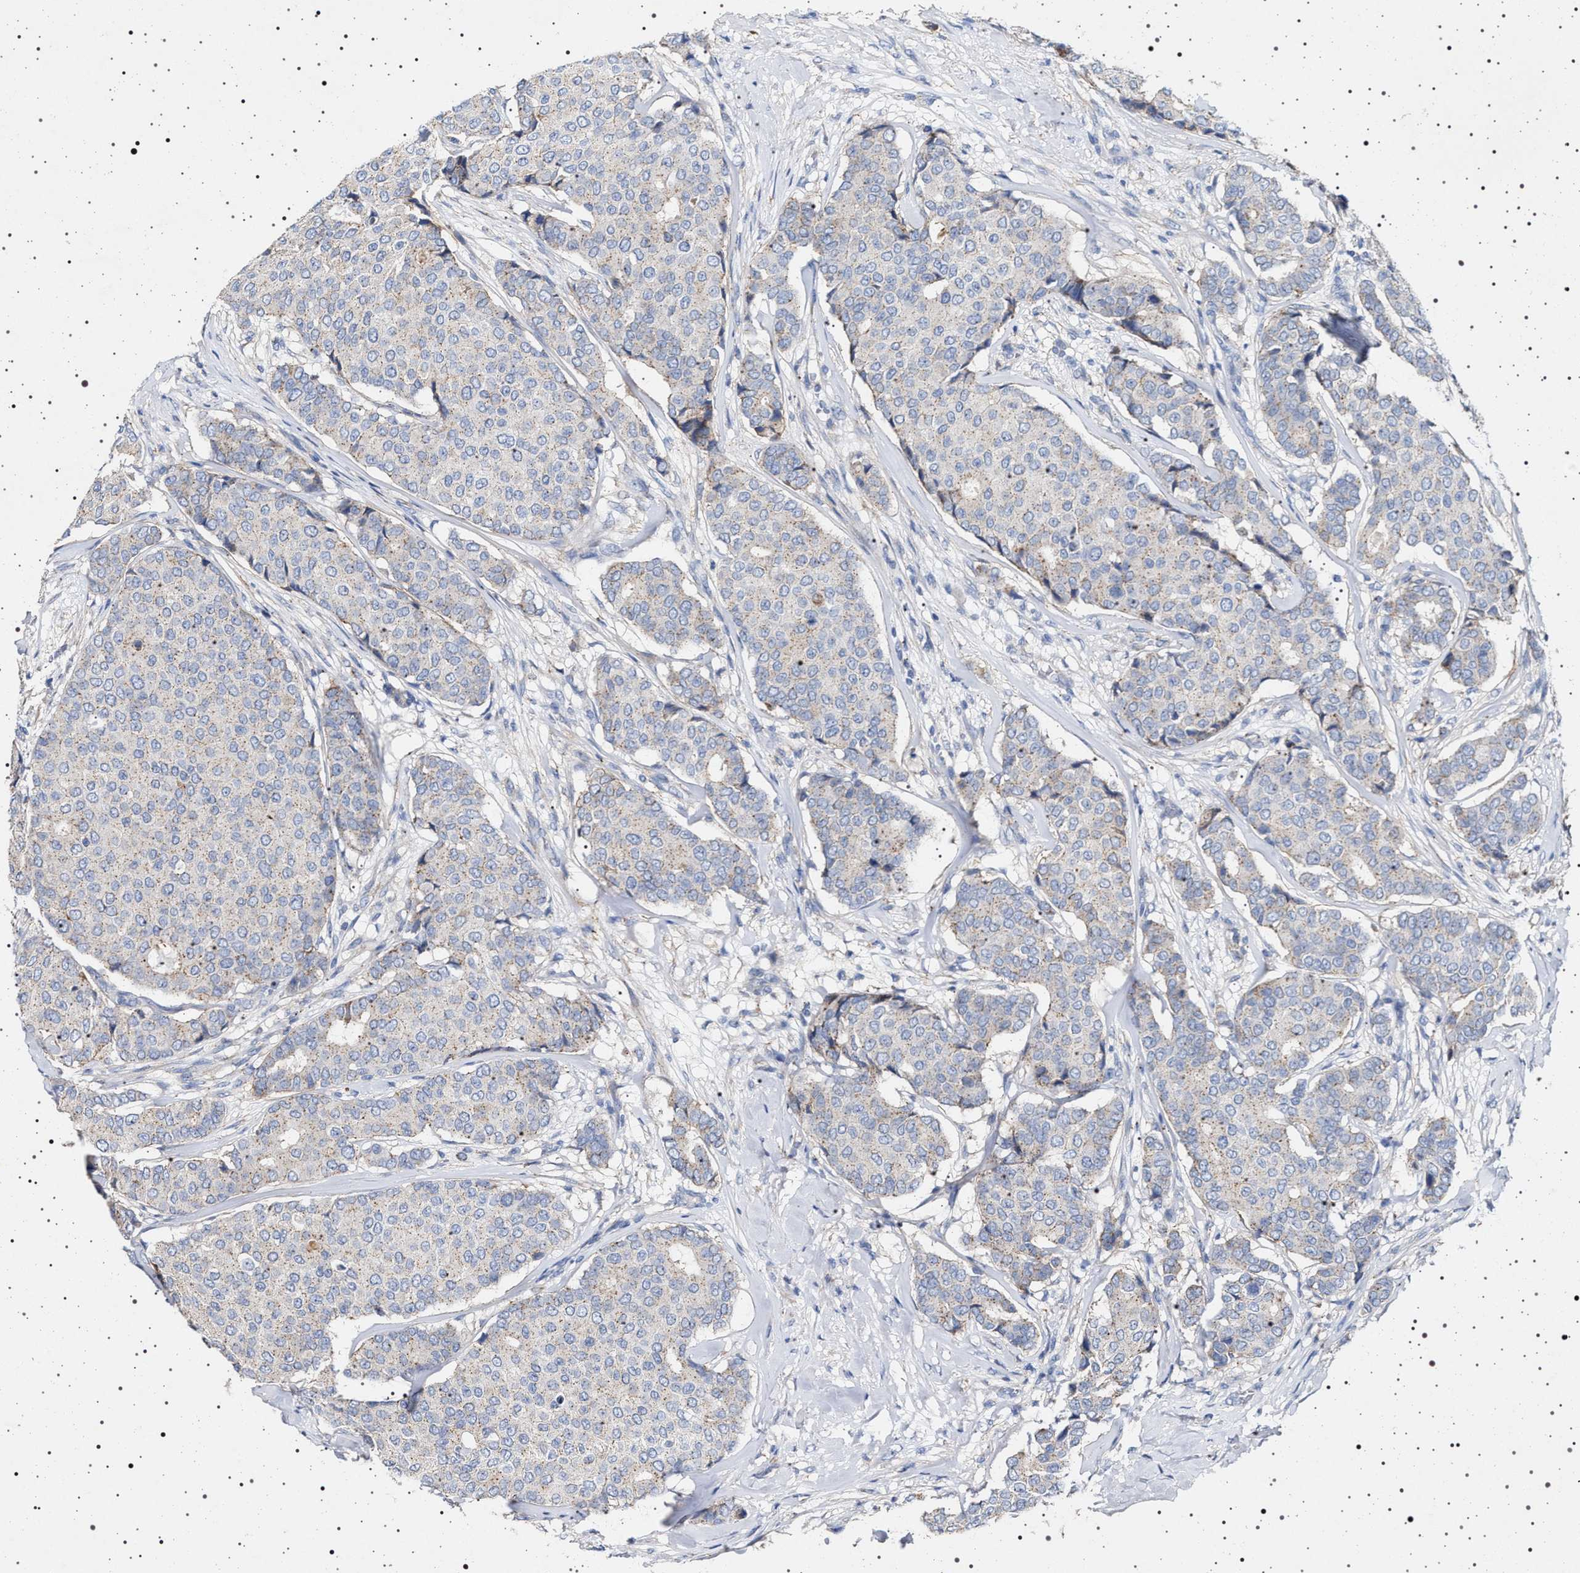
{"staining": {"intensity": "weak", "quantity": "<25%", "location": "cytoplasmic/membranous"}, "tissue": "breast cancer", "cell_type": "Tumor cells", "image_type": "cancer", "snomed": [{"axis": "morphology", "description": "Duct carcinoma"}, {"axis": "topography", "description": "Breast"}], "caption": "Immunohistochemical staining of invasive ductal carcinoma (breast) shows no significant positivity in tumor cells.", "gene": "NAALADL2", "patient": {"sex": "female", "age": 75}}